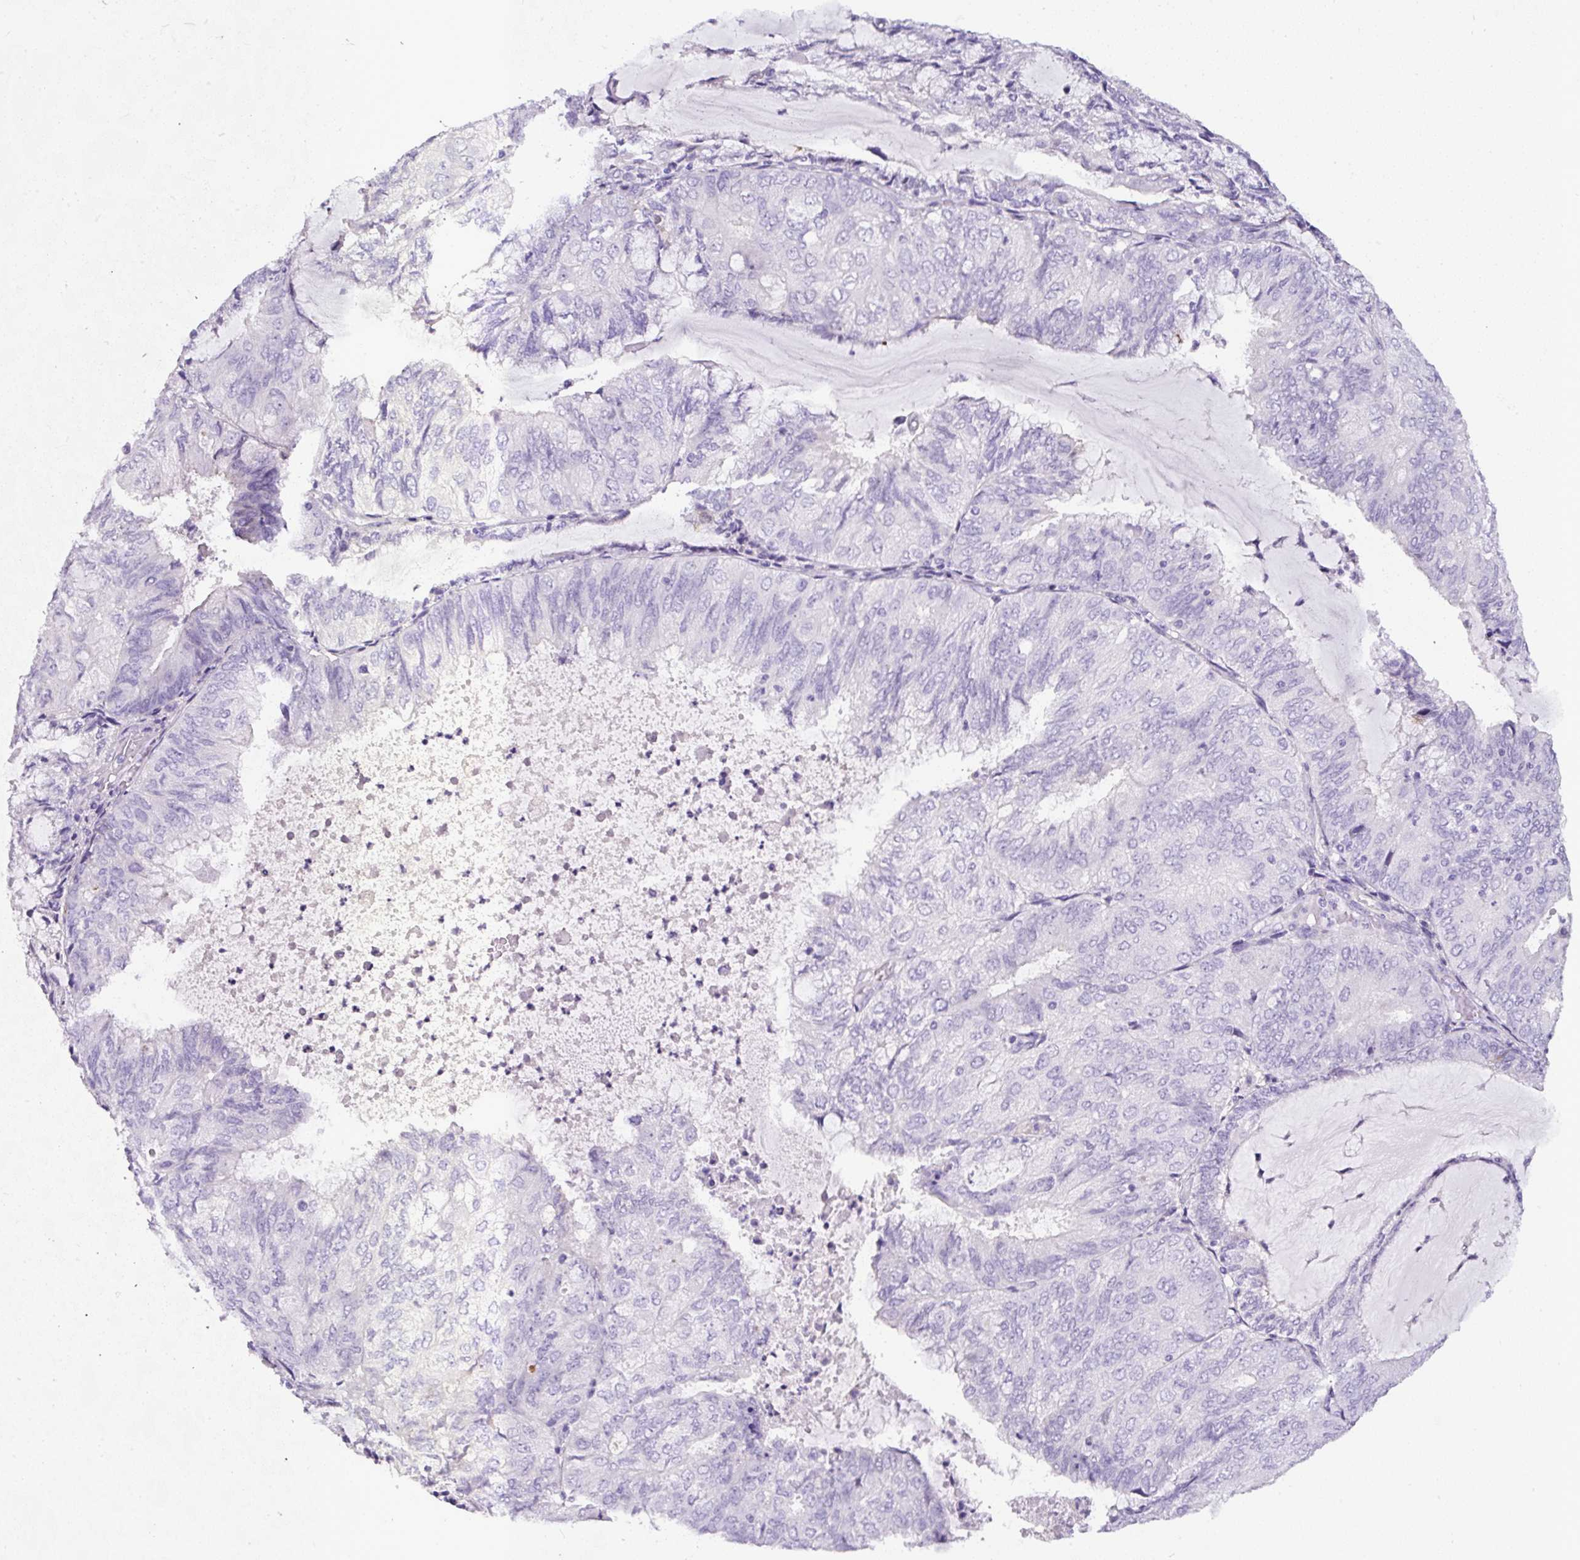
{"staining": {"intensity": "negative", "quantity": "none", "location": "none"}, "tissue": "endometrial cancer", "cell_type": "Tumor cells", "image_type": "cancer", "snomed": [{"axis": "morphology", "description": "Adenocarcinoma, NOS"}, {"axis": "topography", "description": "Endometrium"}], "caption": "The micrograph displays no significant staining in tumor cells of endometrial cancer.", "gene": "OR14A2", "patient": {"sex": "female", "age": 81}}